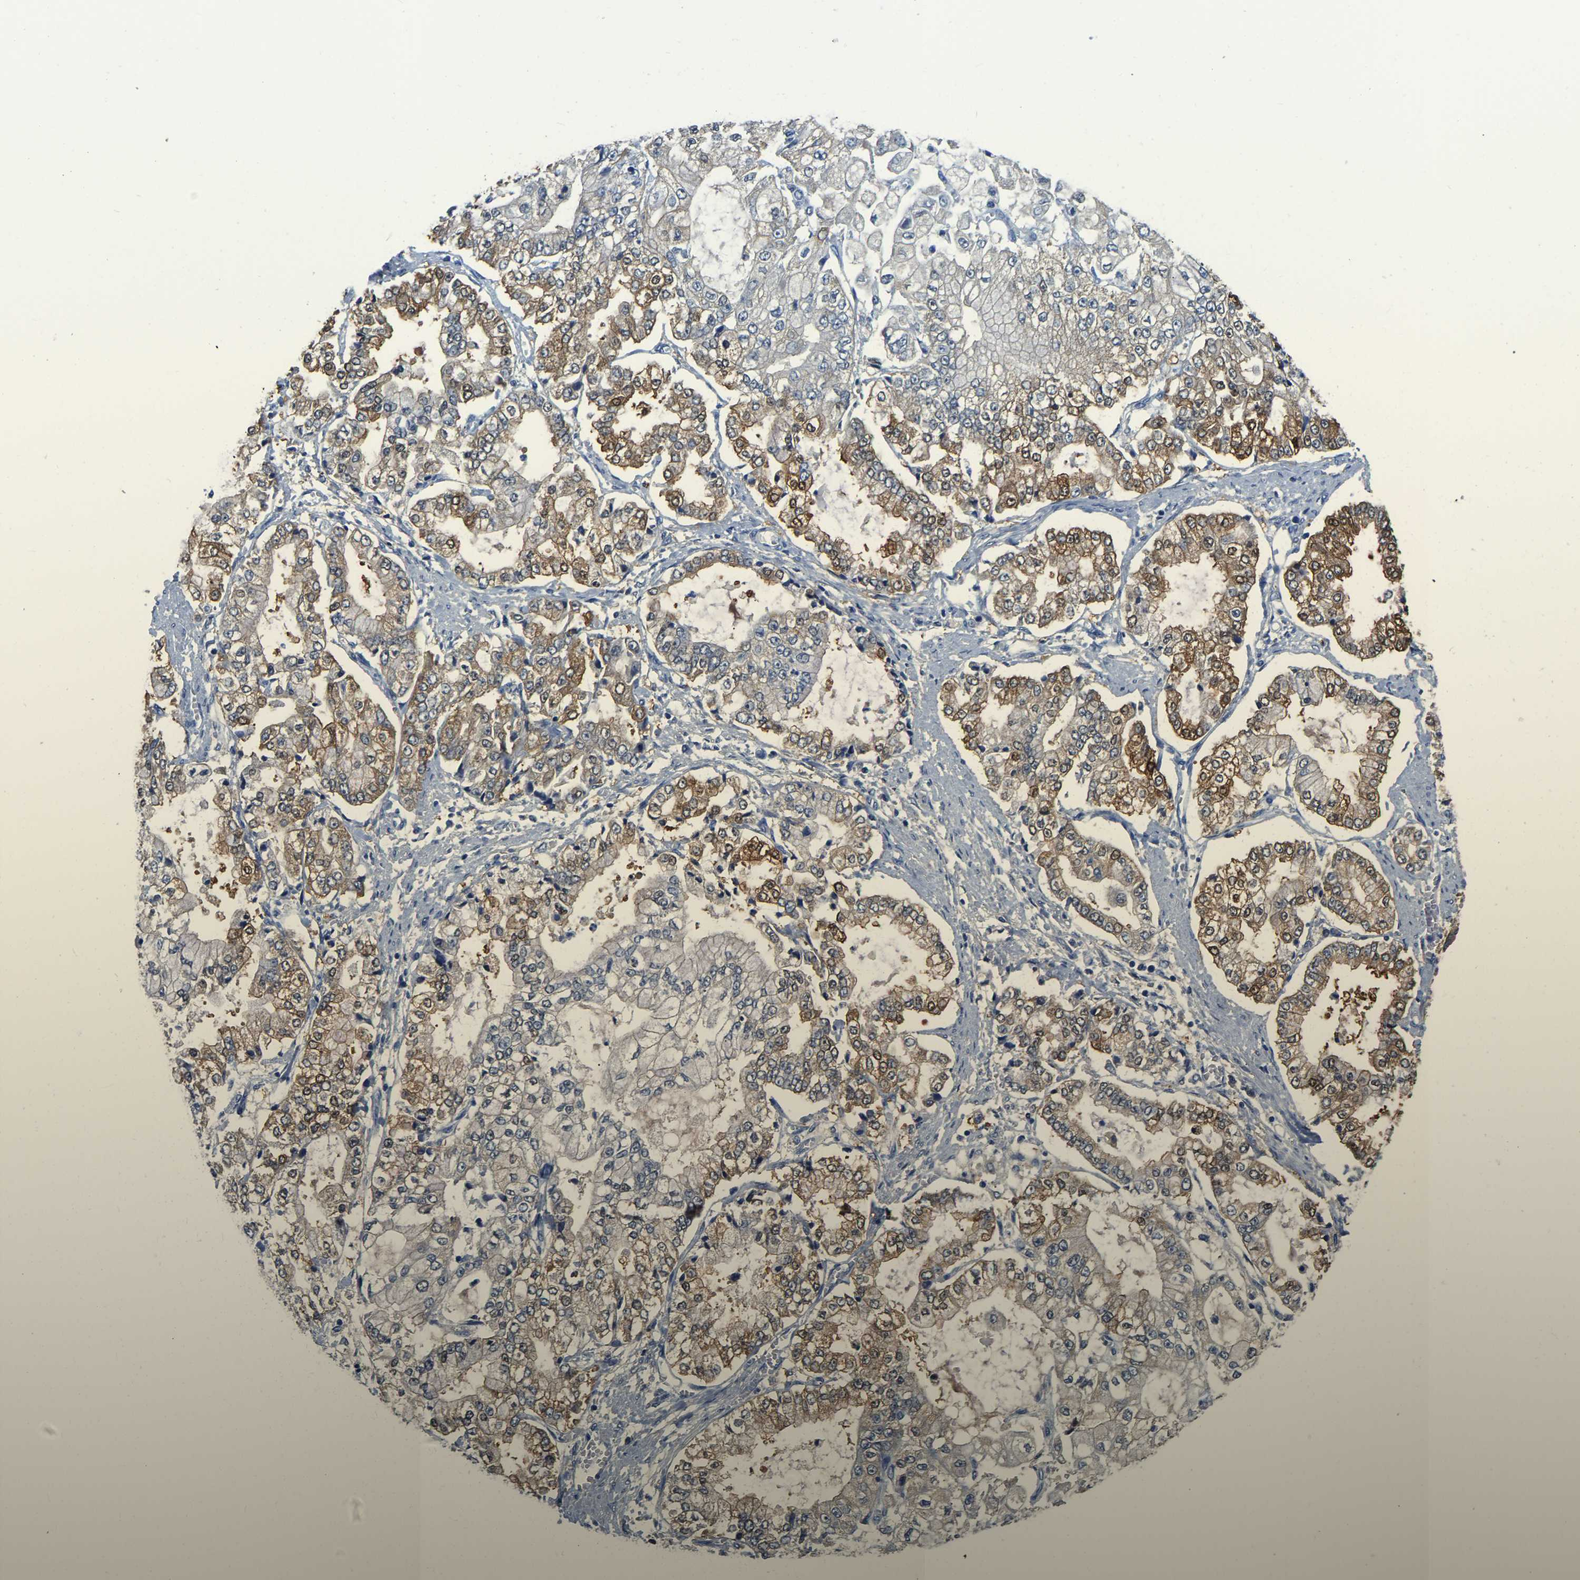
{"staining": {"intensity": "moderate", "quantity": ">75%", "location": "cytoplasmic/membranous"}, "tissue": "stomach cancer", "cell_type": "Tumor cells", "image_type": "cancer", "snomed": [{"axis": "morphology", "description": "Adenocarcinoma, NOS"}, {"axis": "topography", "description": "Stomach"}], "caption": "This photomicrograph exhibits immunohistochemistry staining of stomach cancer, with medium moderate cytoplasmic/membranous staining in about >75% of tumor cells.", "gene": "ZDHHC13", "patient": {"sex": "male", "age": 76}}